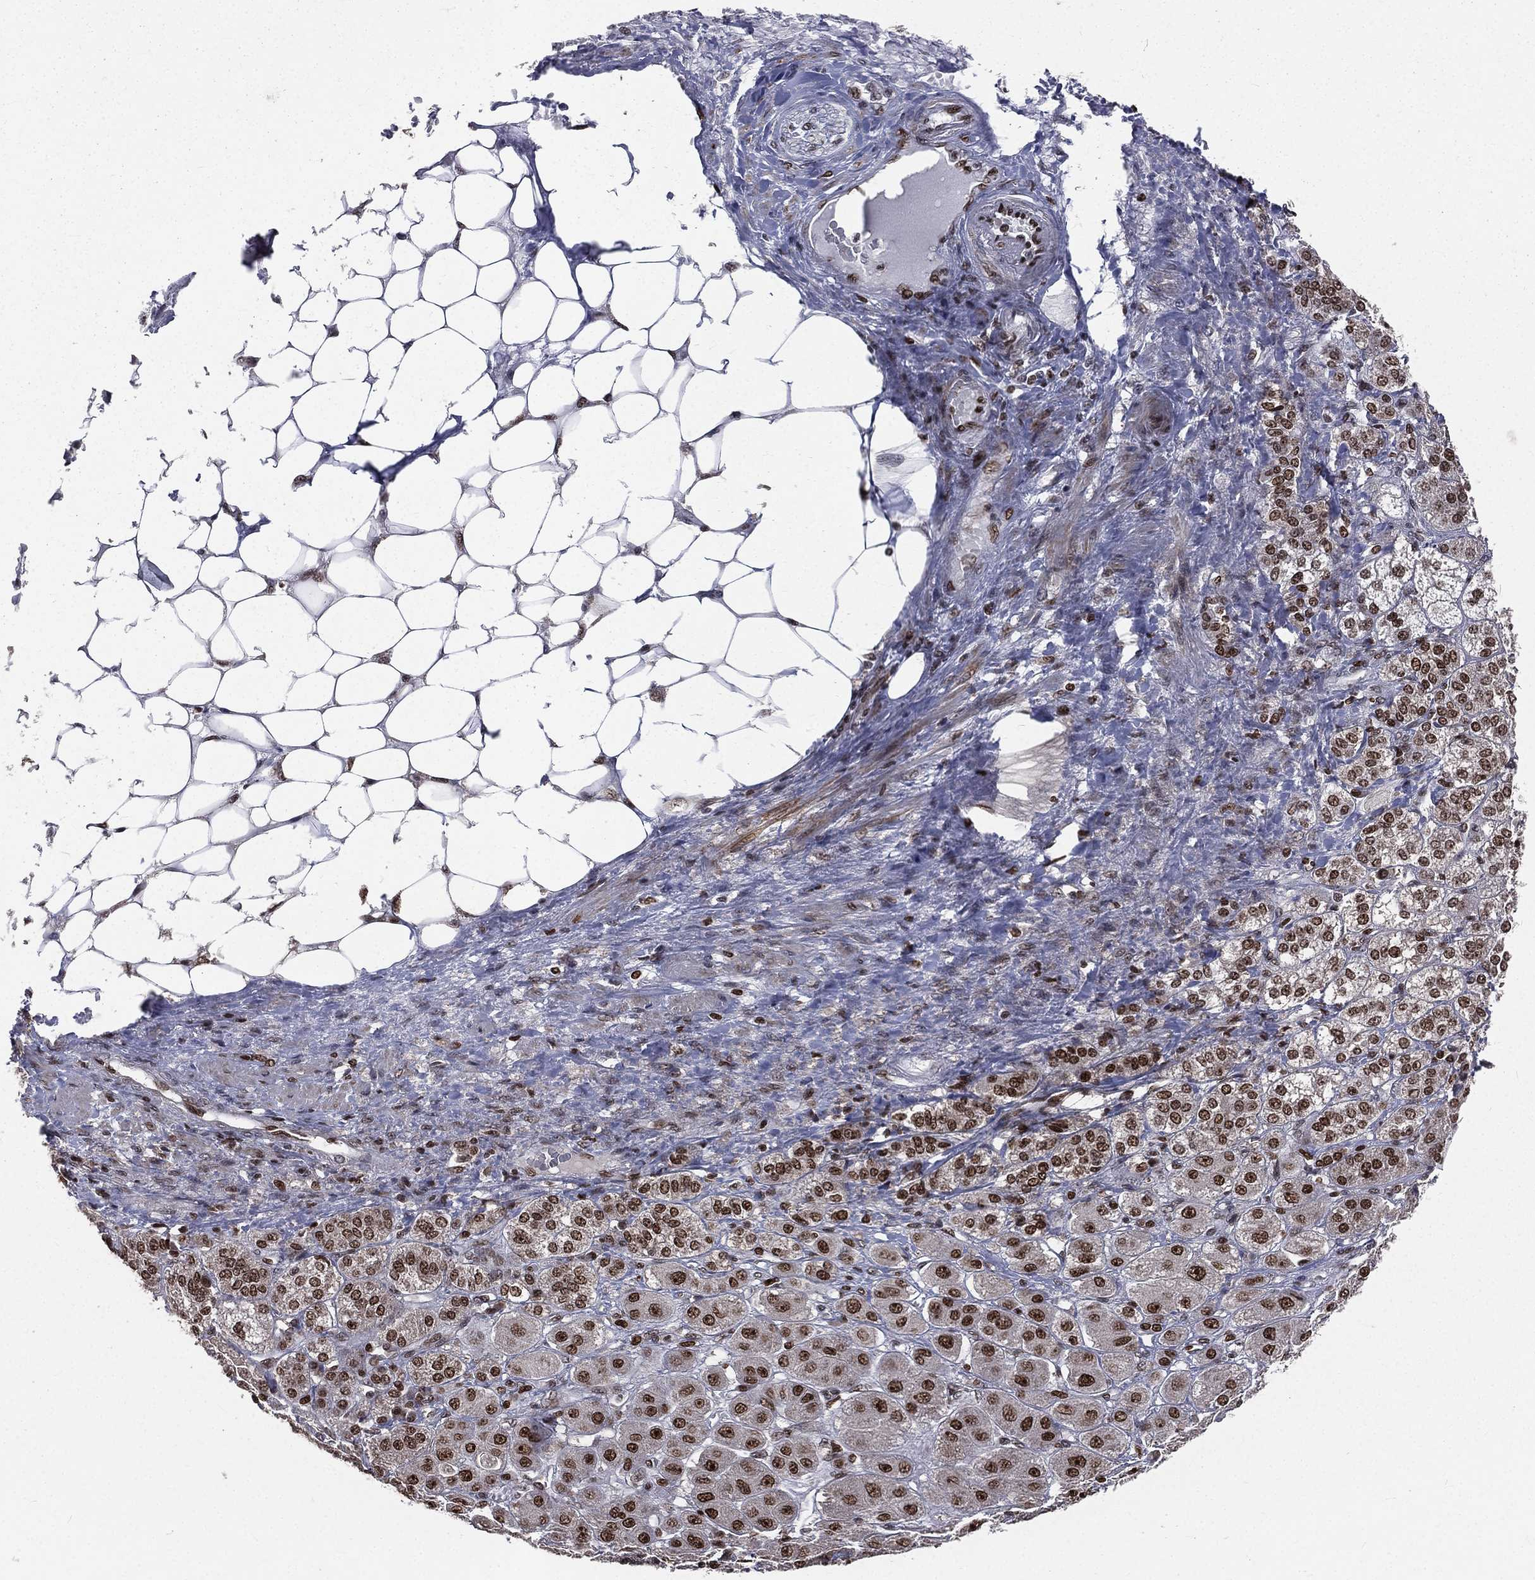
{"staining": {"intensity": "strong", "quantity": ">75%", "location": "nuclear"}, "tissue": "adrenal gland", "cell_type": "Glandular cells", "image_type": "normal", "snomed": [{"axis": "morphology", "description": "Normal tissue, NOS"}, {"axis": "topography", "description": "Adrenal gland"}], "caption": "Benign adrenal gland was stained to show a protein in brown. There is high levels of strong nuclear expression in approximately >75% of glandular cells.", "gene": "POLB", "patient": {"sex": "male", "age": 70}}